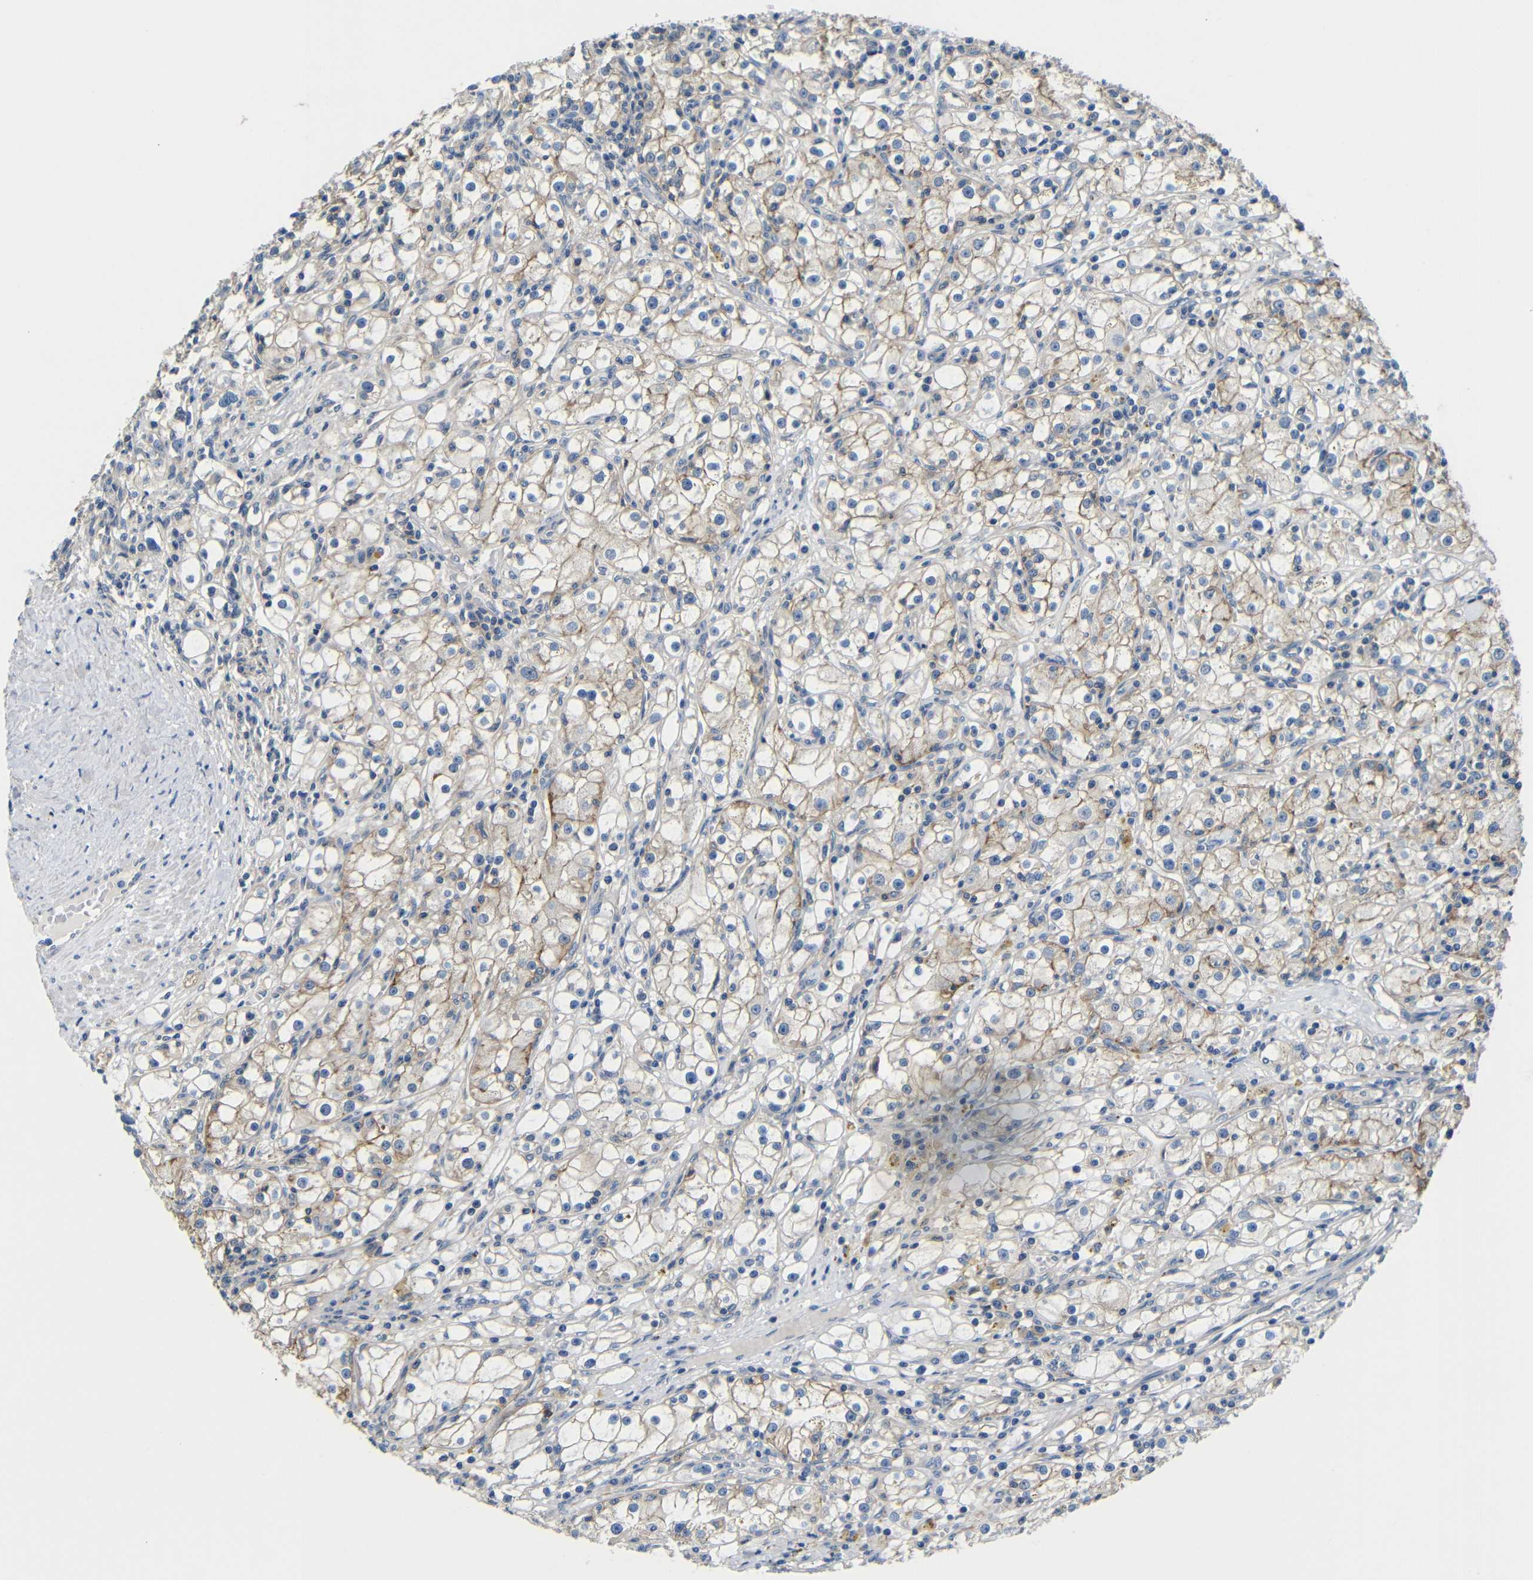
{"staining": {"intensity": "weak", "quantity": "25%-75%", "location": "cytoplasmic/membranous"}, "tissue": "renal cancer", "cell_type": "Tumor cells", "image_type": "cancer", "snomed": [{"axis": "morphology", "description": "Adenocarcinoma, NOS"}, {"axis": "topography", "description": "Kidney"}], "caption": "Brown immunohistochemical staining in human renal adenocarcinoma demonstrates weak cytoplasmic/membranous staining in approximately 25%-75% of tumor cells.", "gene": "ZNF90", "patient": {"sex": "male", "age": 56}}